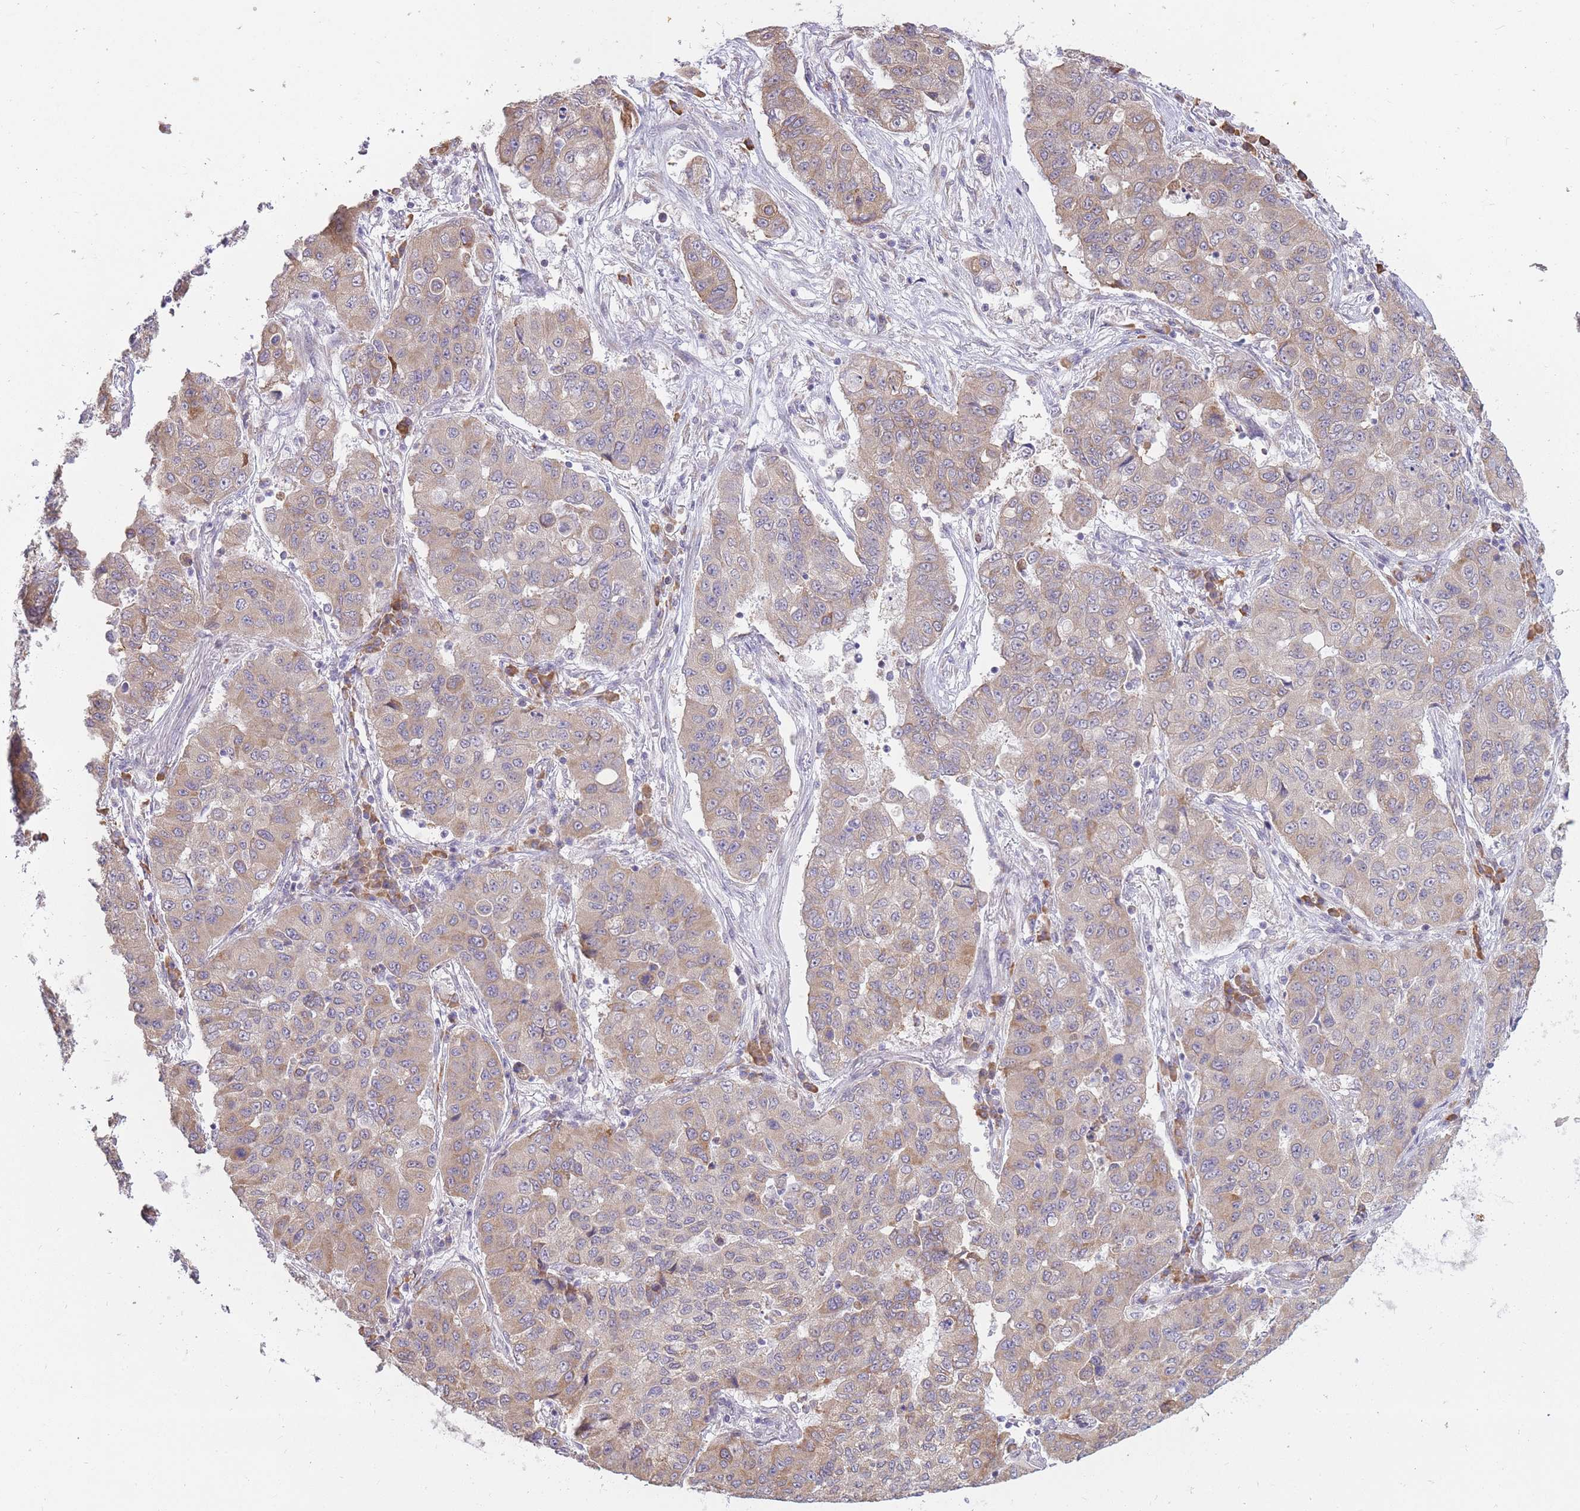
{"staining": {"intensity": "weak", "quantity": "25%-75%", "location": "cytoplasmic/membranous"}, "tissue": "lung cancer", "cell_type": "Tumor cells", "image_type": "cancer", "snomed": [{"axis": "morphology", "description": "Squamous cell carcinoma, NOS"}, {"axis": "topography", "description": "Lung"}], "caption": "High-magnification brightfield microscopy of squamous cell carcinoma (lung) stained with DAB (brown) and counterstained with hematoxylin (blue). tumor cells exhibit weak cytoplasmic/membranous expression is seen in about25%-75% of cells.", "gene": "TRAPPC5", "patient": {"sex": "male", "age": 74}}